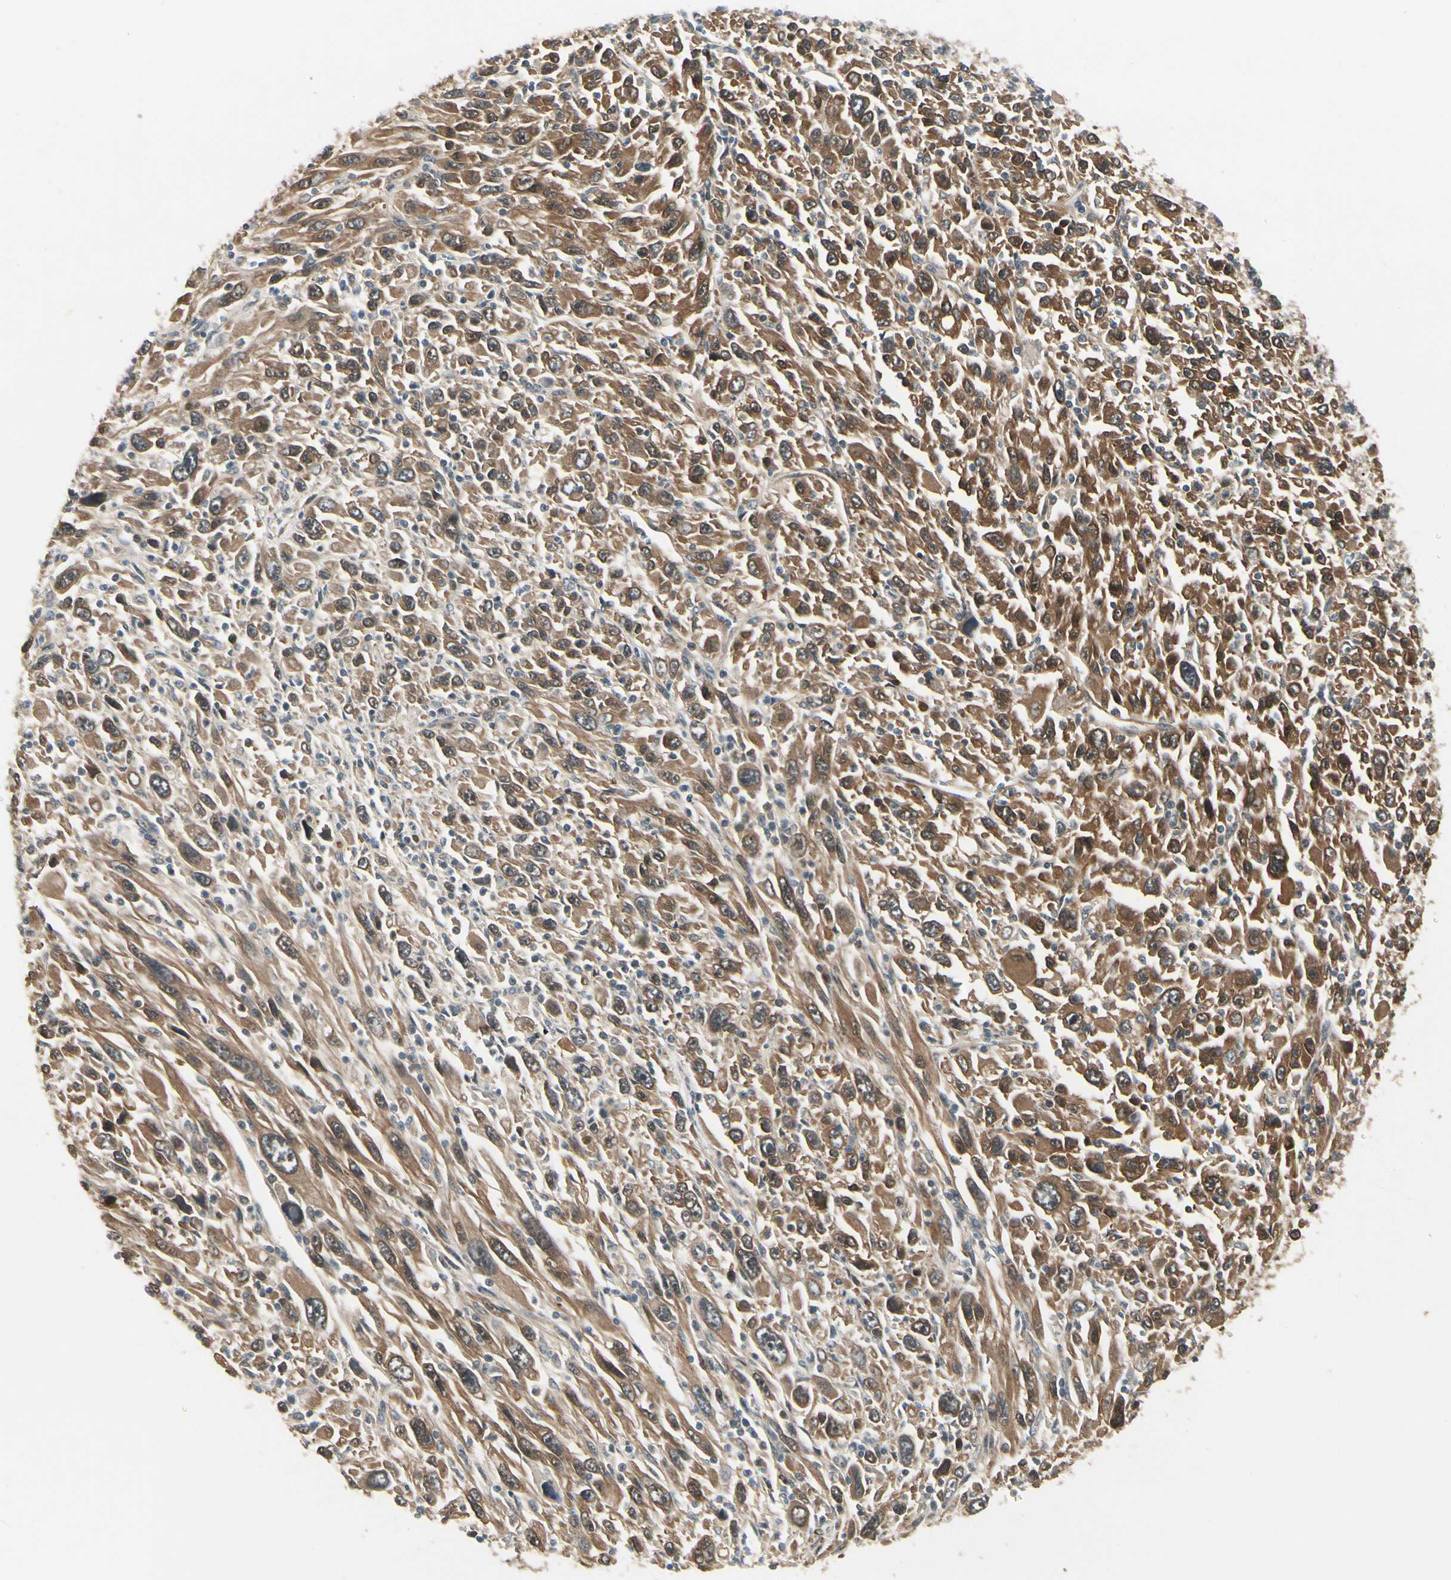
{"staining": {"intensity": "strong", "quantity": ">75%", "location": "cytoplasmic/membranous"}, "tissue": "melanoma", "cell_type": "Tumor cells", "image_type": "cancer", "snomed": [{"axis": "morphology", "description": "Malignant melanoma, Metastatic site"}, {"axis": "topography", "description": "Skin"}], "caption": "IHC photomicrograph of neoplastic tissue: malignant melanoma (metastatic site) stained using immunohistochemistry (IHC) exhibits high levels of strong protein expression localized specifically in the cytoplasmic/membranous of tumor cells, appearing as a cytoplasmic/membranous brown color.", "gene": "NME1-NME2", "patient": {"sex": "female", "age": 56}}